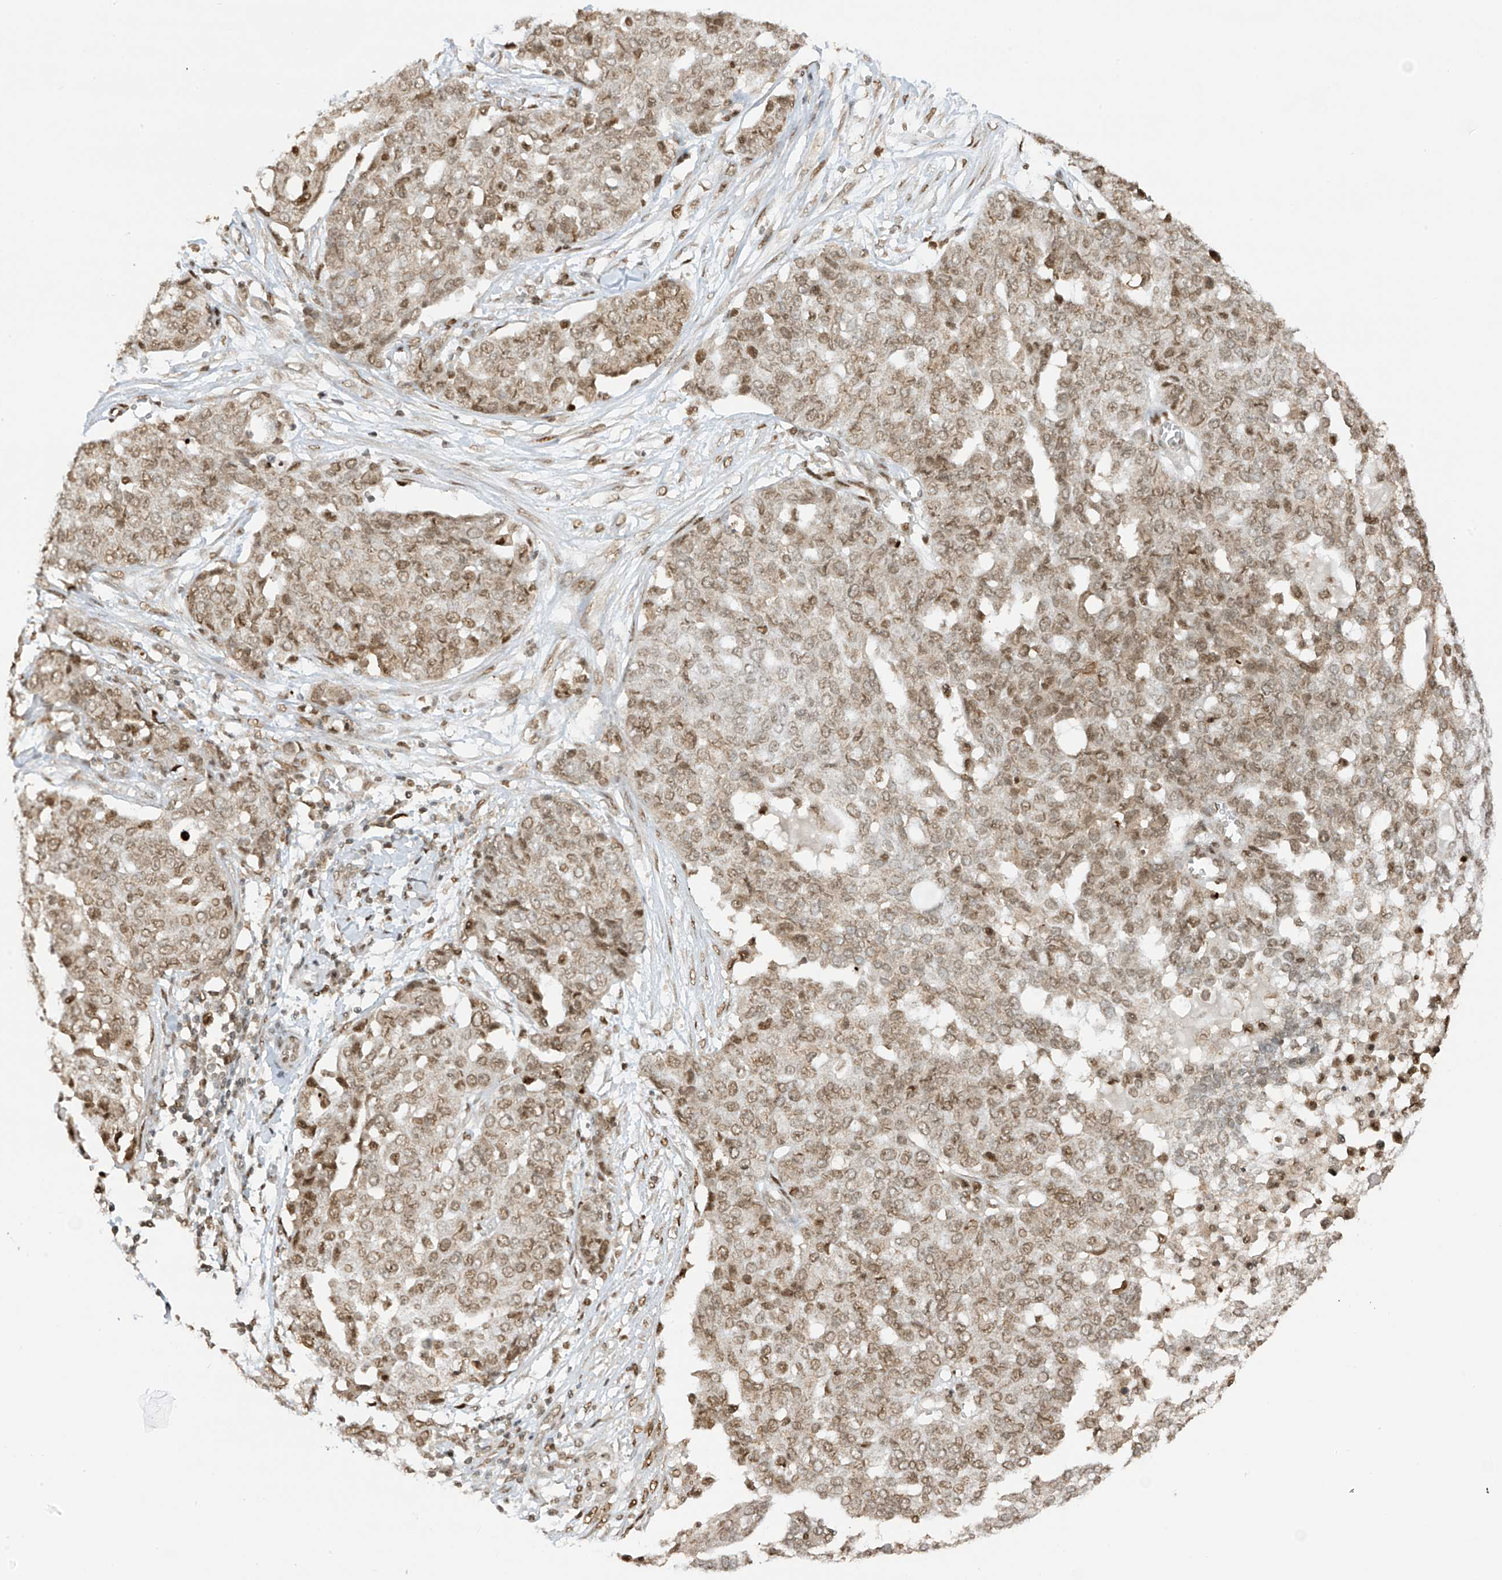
{"staining": {"intensity": "moderate", "quantity": "25%-75%", "location": "nuclear"}, "tissue": "ovarian cancer", "cell_type": "Tumor cells", "image_type": "cancer", "snomed": [{"axis": "morphology", "description": "Cystadenocarcinoma, serous, NOS"}, {"axis": "topography", "description": "Soft tissue"}, {"axis": "topography", "description": "Ovary"}], "caption": "Protein expression analysis of serous cystadenocarcinoma (ovarian) exhibits moderate nuclear staining in about 25%-75% of tumor cells.", "gene": "KPNB1", "patient": {"sex": "female", "age": 57}}